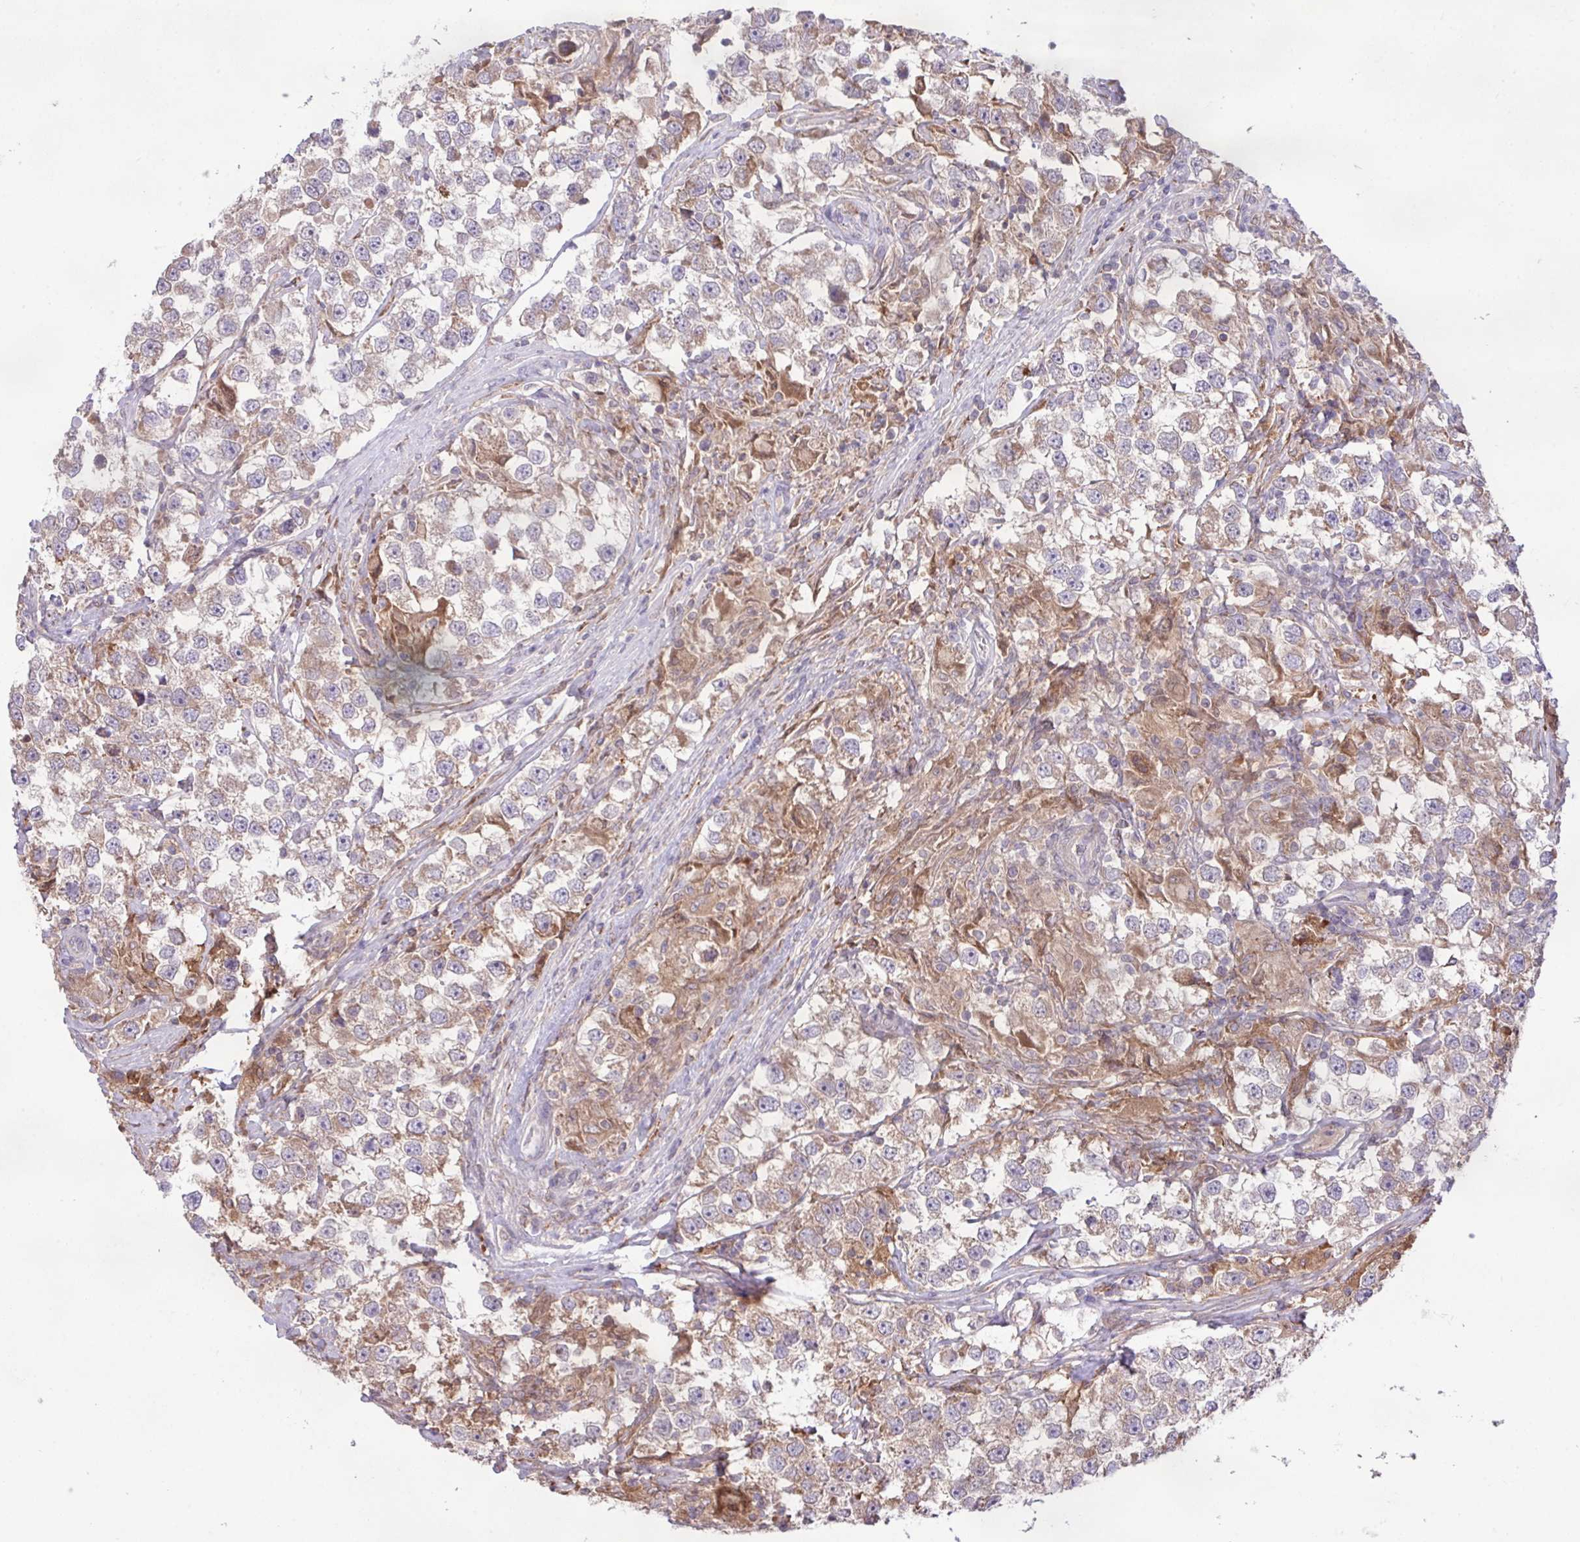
{"staining": {"intensity": "weak", "quantity": "25%-75%", "location": "cytoplasmic/membranous"}, "tissue": "testis cancer", "cell_type": "Tumor cells", "image_type": "cancer", "snomed": [{"axis": "morphology", "description": "Seminoma, NOS"}, {"axis": "topography", "description": "Testis"}], "caption": "Immunohistochemistry (IHC) histopathology image of human testis seminoma stained for a protein (brown), which reveals low levels of weak cytoplasmic/membranous positivity in about 25%-75% of tumor cells.", "gene": "ARHGEF25", "patient": {"sex": "male", "age": 46}}